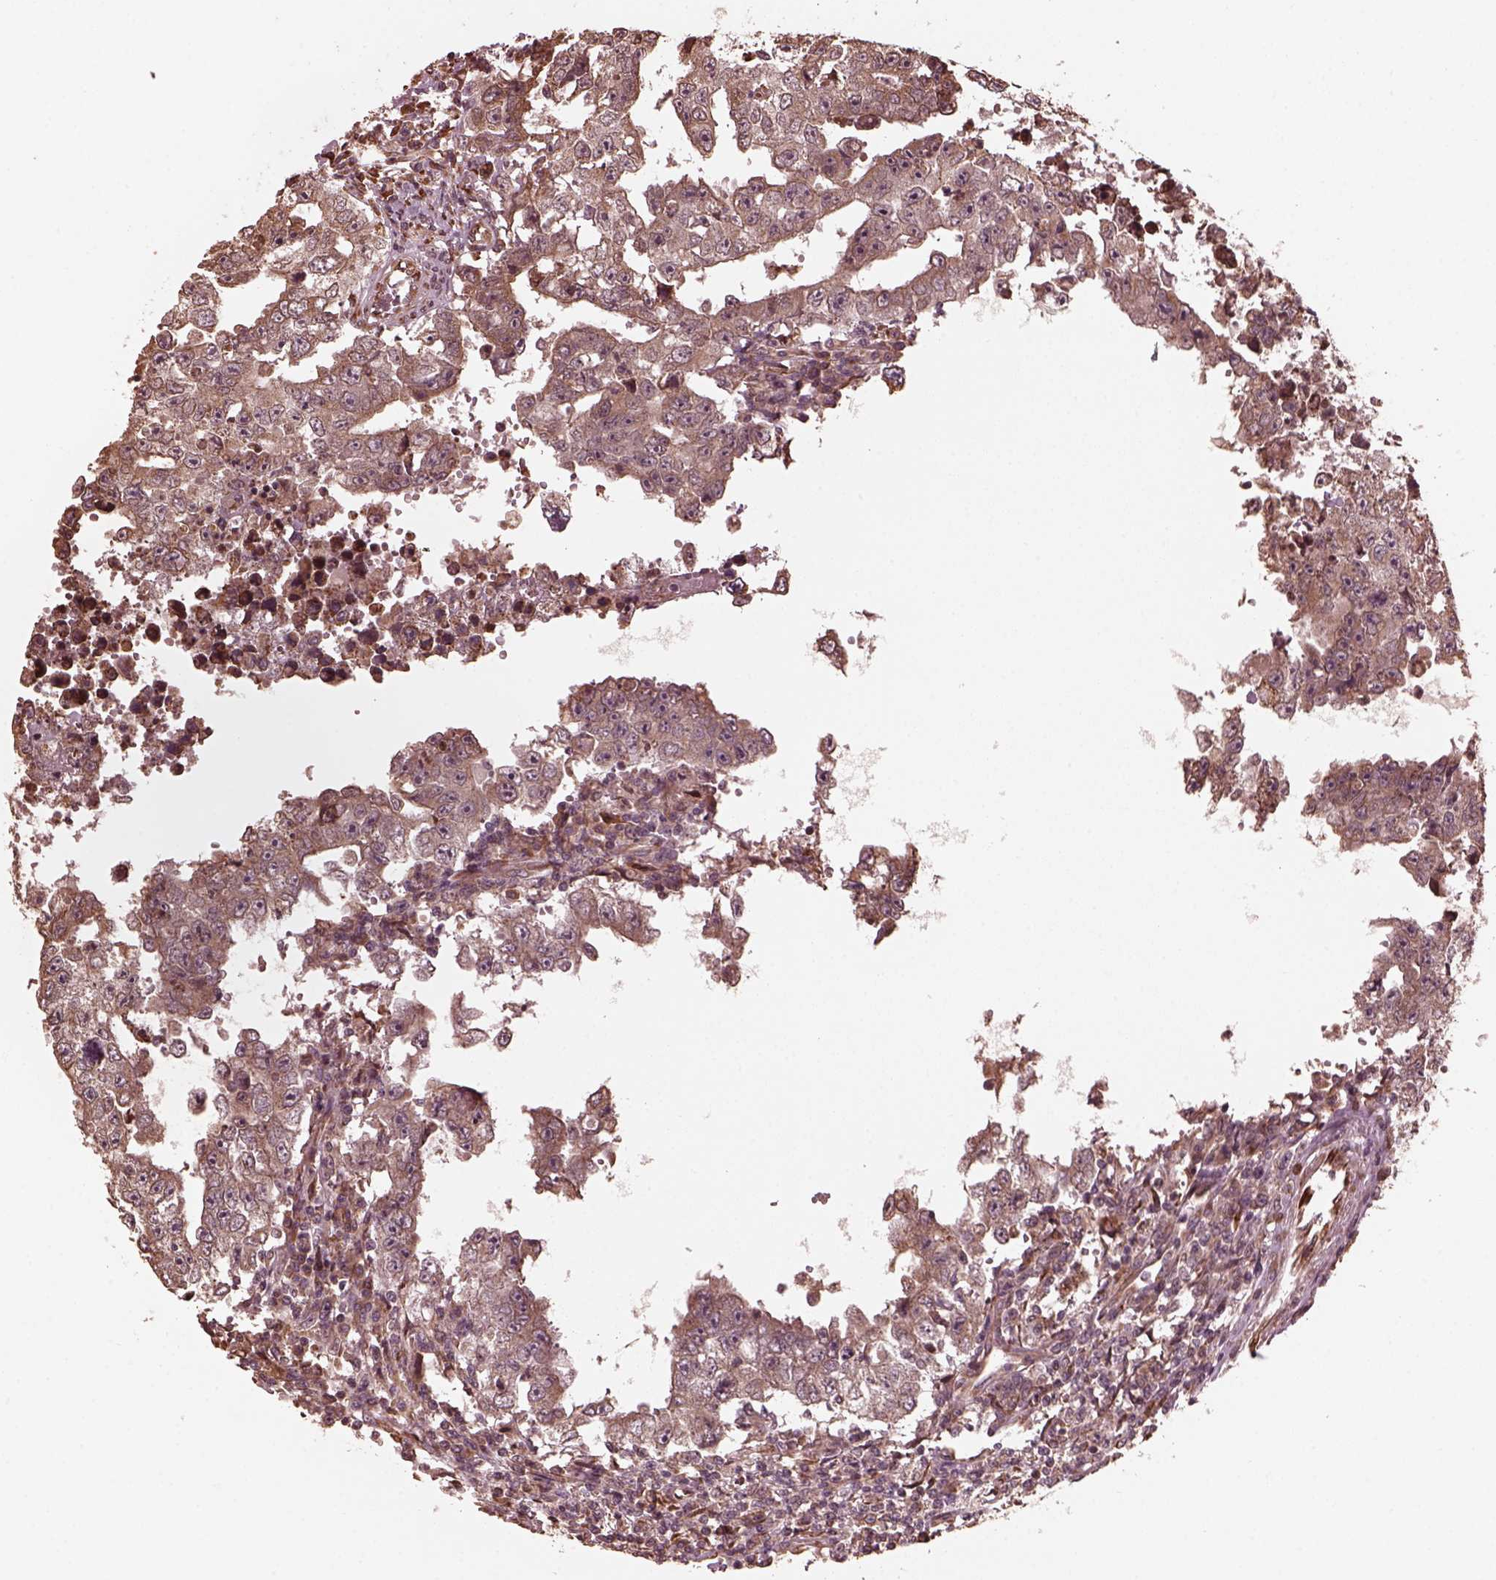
{"staining": {"intensity": "weak", "quantity": ">75%", "location": "cytoplasmic/membranous"}, "tissue": "testis cancer", "cell_type": "Tumor cells", "image_type": "cancer", "snomed": [{"axis": "morphology", "description": "Carcinoma, Embryonal, NOS"}, {"axis": "topography", "description": "Testis"}], "caption": "A low amount of weak cytoplasmic/membranous staining is appreciated in about >75% of tumor cells in testis cancer (embryonal carcinoma) tissue.", "gene": "ZNF292", "patient": {"sex": "male", "age": 36}}